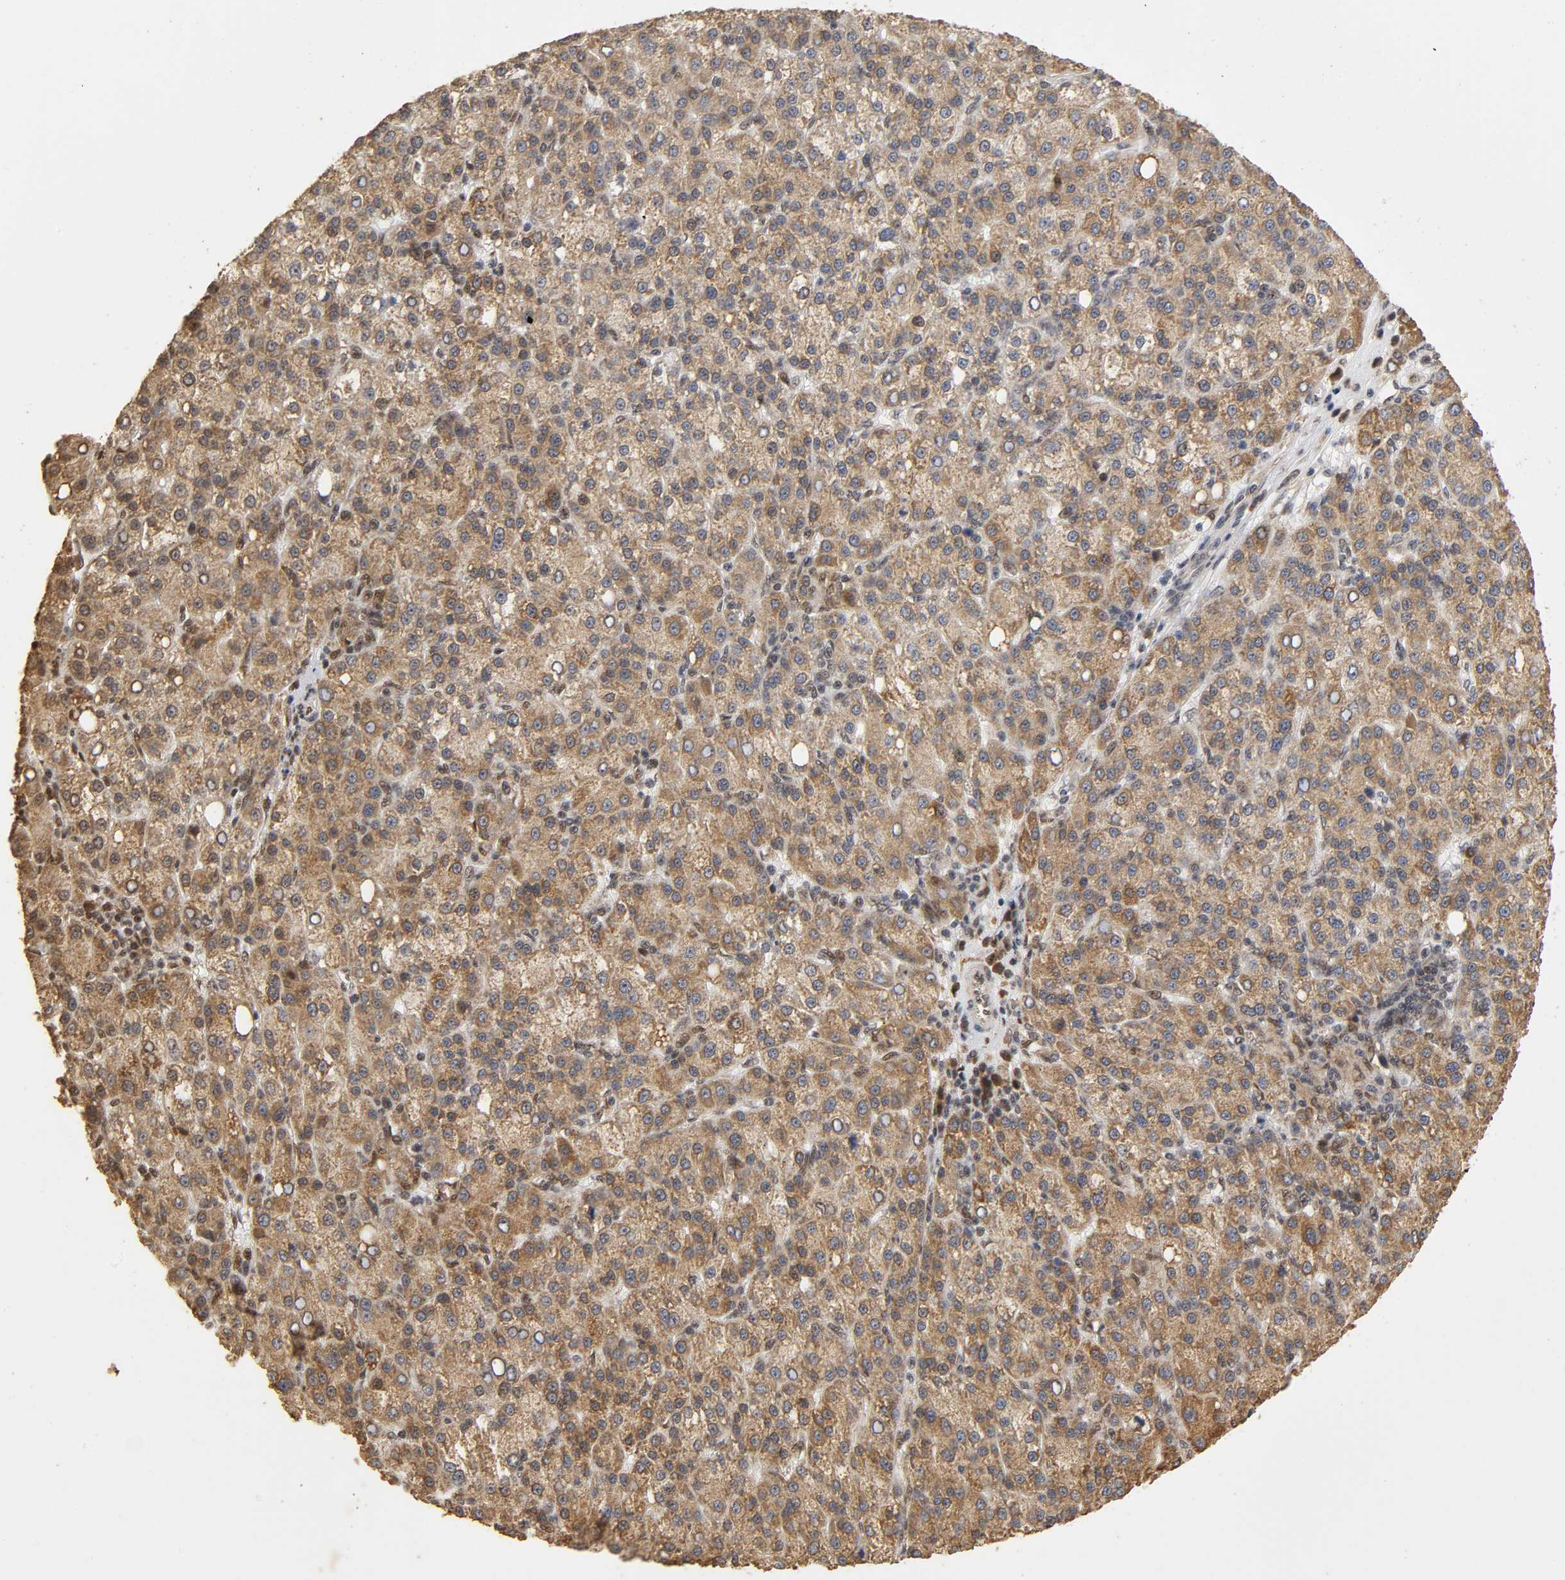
{"staining": {"intensity": "moderate", "quantity": ">75%", "location": "cytoplasmic/membranous"}, "tissue": "liver cancer", "cell_type": "Tumor cells", "image_type": "cancer", "snomed": [{"axis": "morphology", "description": "Carcinoma, Hepatocellular, NOS"}, {"axis": "topography", "description": "Liver"}], "caption": "A photomicrograph showing moderate cytoplasmic/membranous expression in about >75% of tumor cells in liver hepatocellular carcinoma, as visualized by brown immunohistochemical staining.", "gene": "RNF122", "patient": {"sex": "female", "age": 58}}